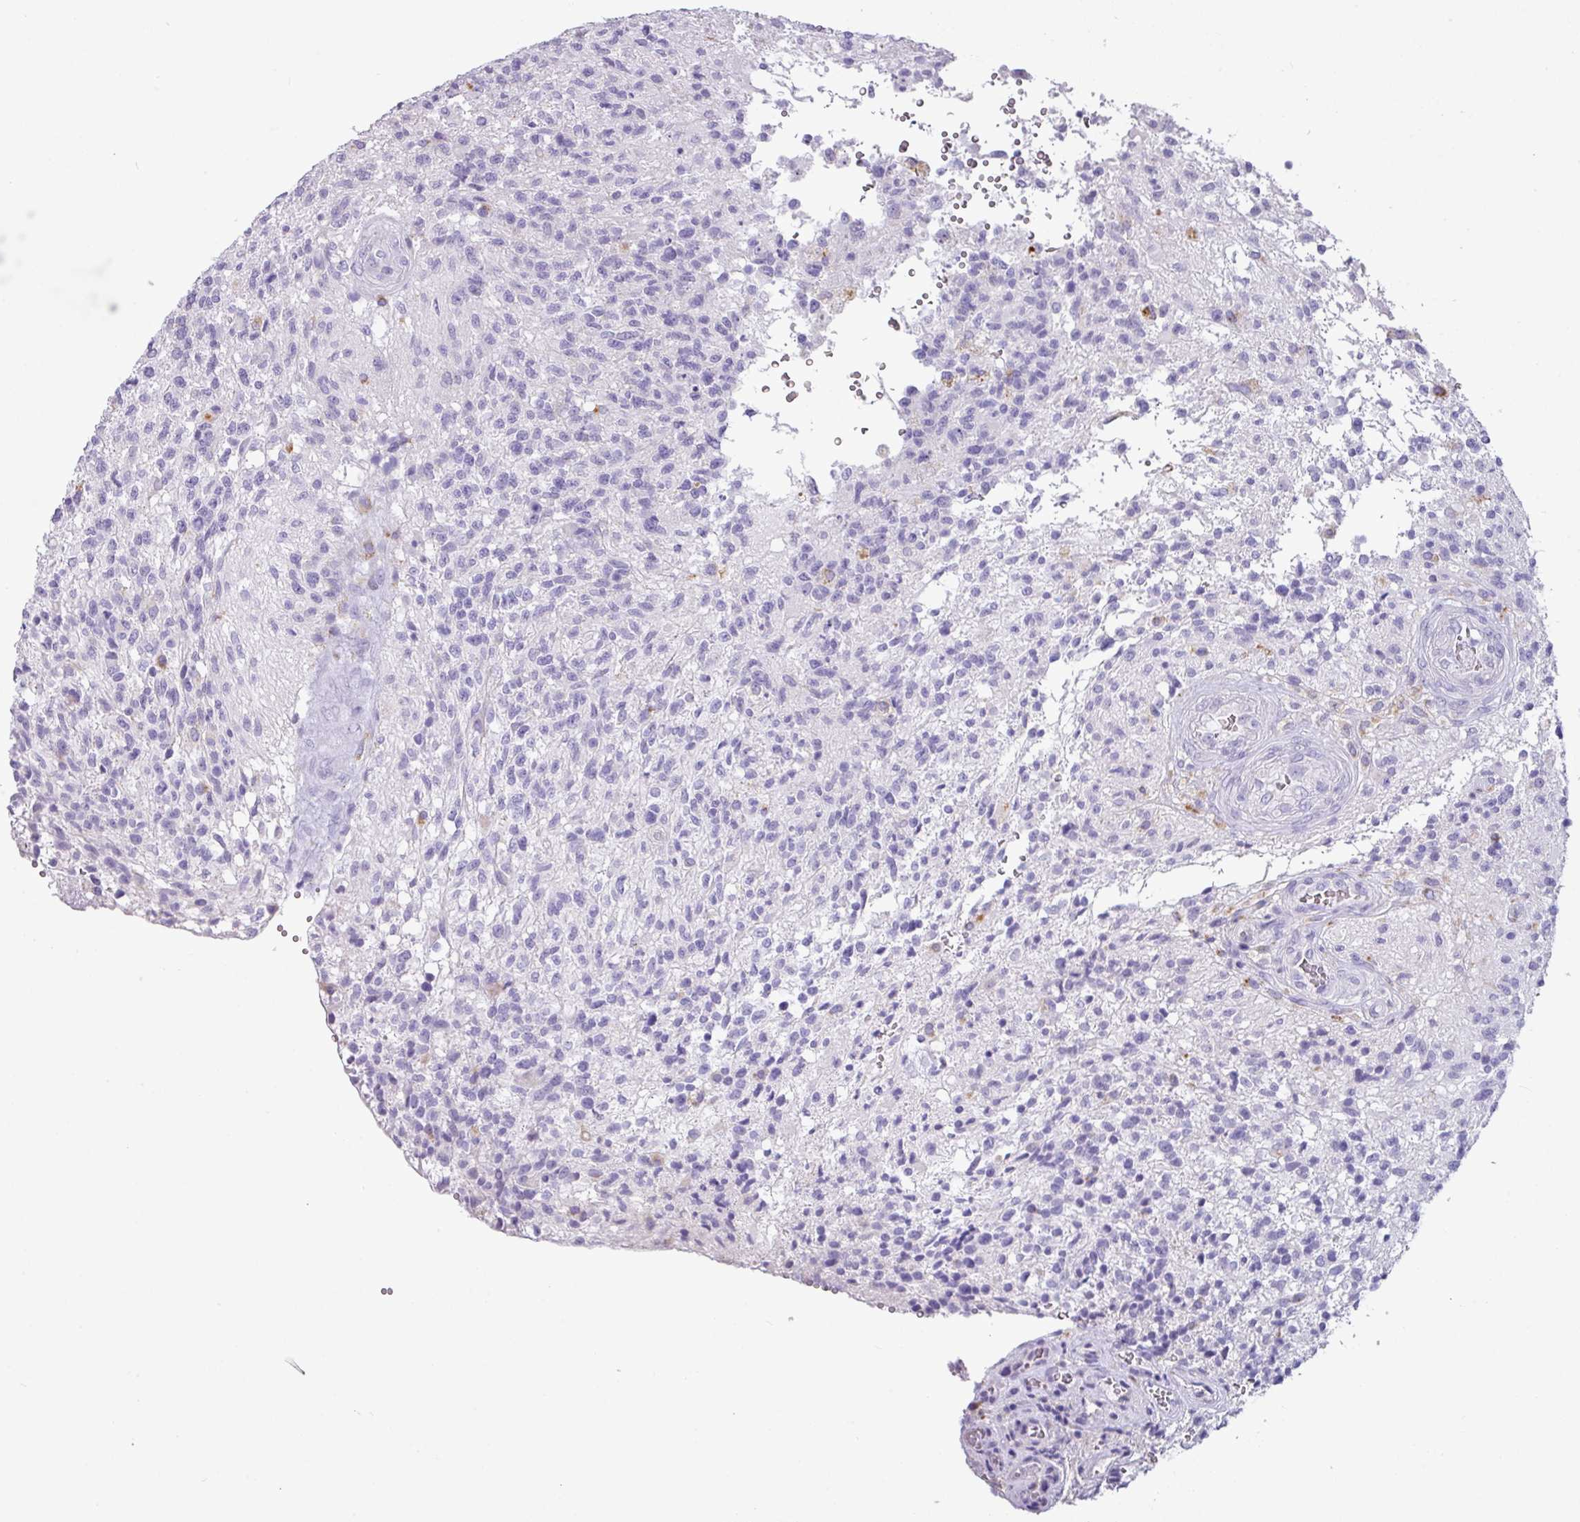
{"staining": {"intensity": "negative", "quantity": "none", "location": "none"}, "tissue": "glioma", "cell_type": "Tumor cells", "image_type": "cancer", "snomed": [{"axis": "morphology", "description": "Glioma, malignant, High grade"}, {"axis": "topography", "description": "Brain"}], "caption": "Tumor cells are negative for brown protein staining in high-grade glioma (malignant).", "gene": "NCCRP1", "patient": {"sex": "male", "age": 56}}